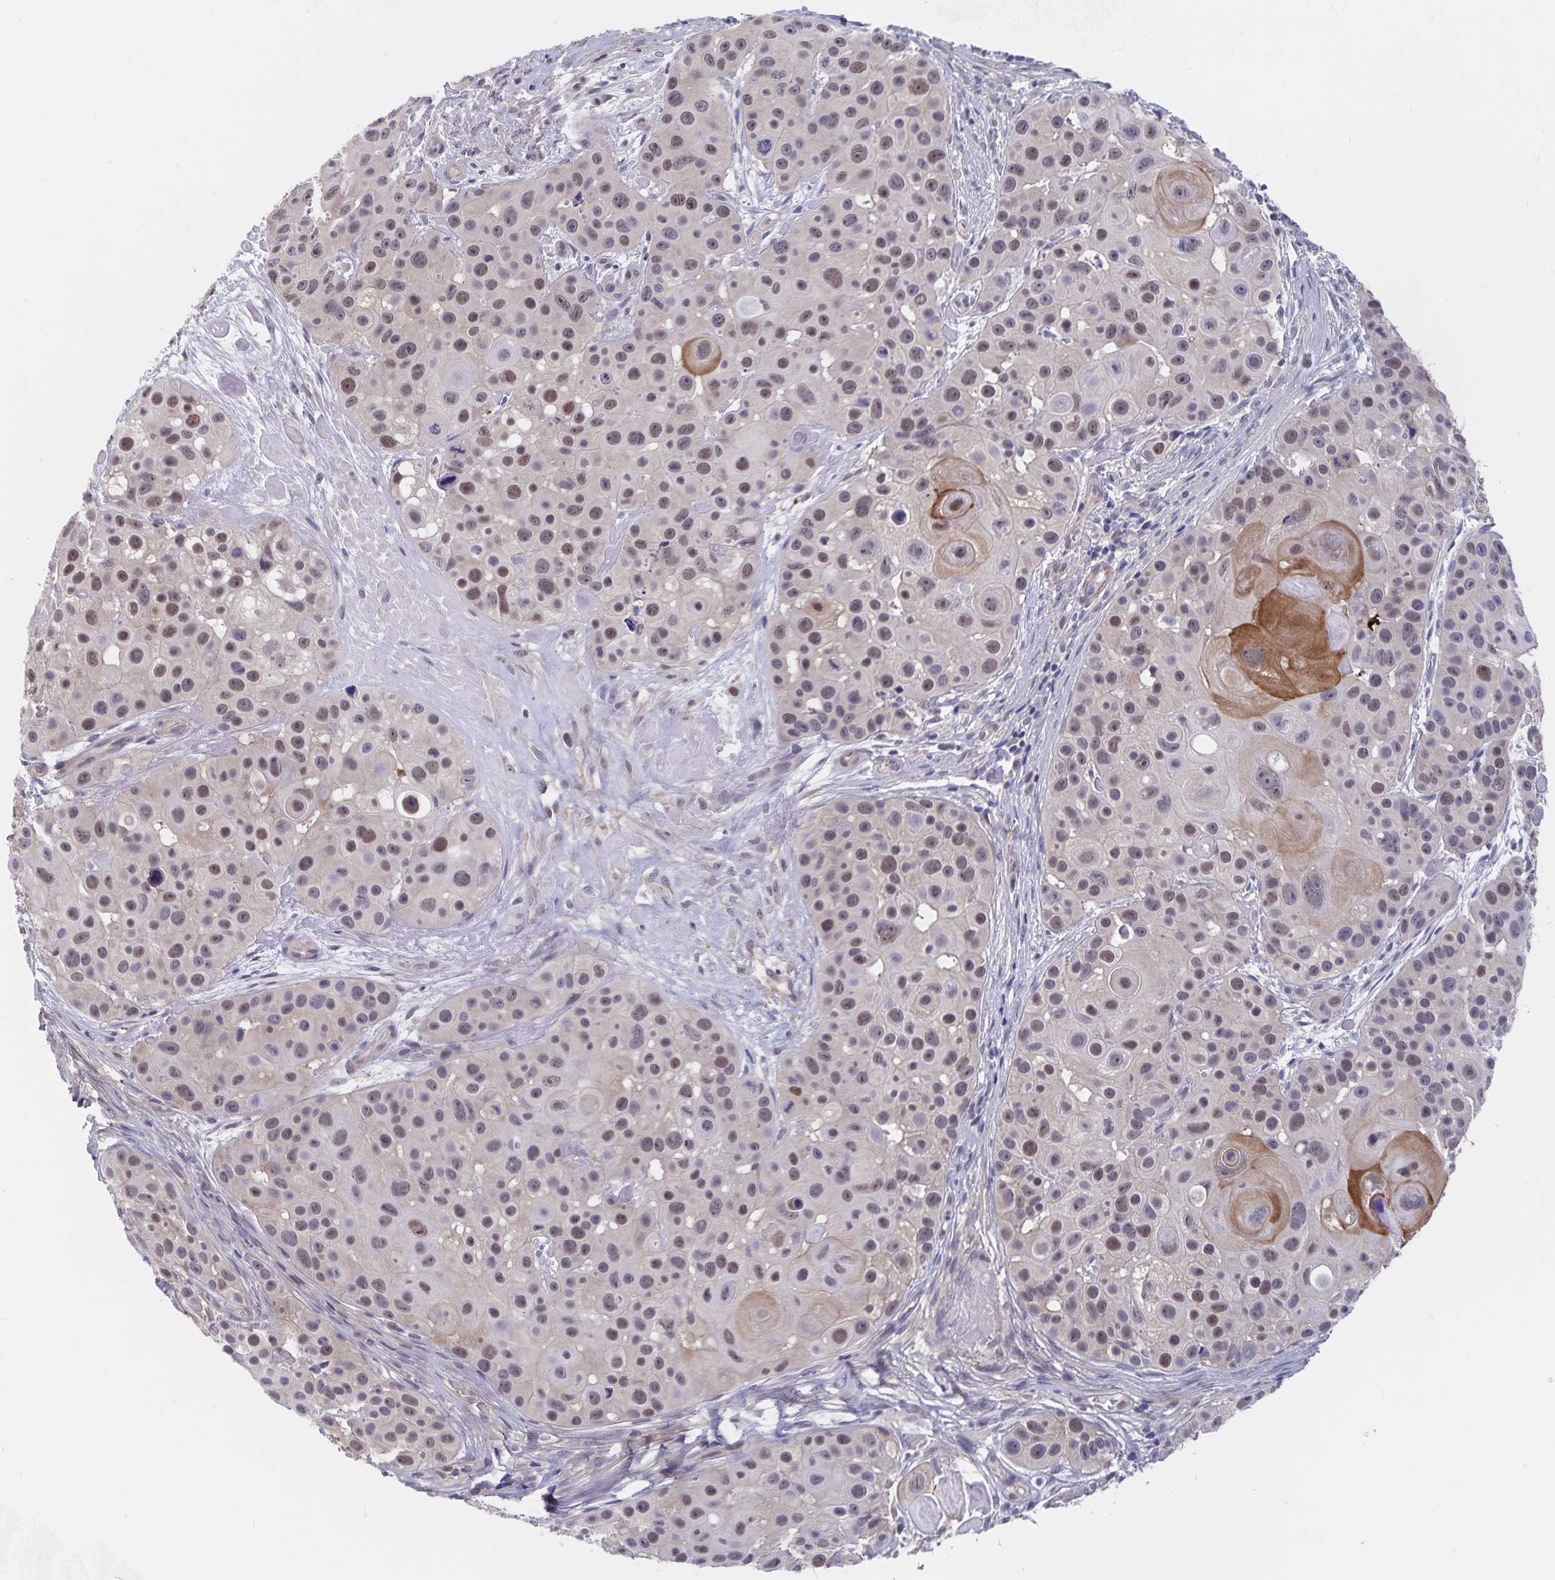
{"staining": {"intensity": "weak", "quantity": ">75%", "location": "nuclear"}, "tissue": "skin cancer", "cell_type": "Tumor cells", "image_type": "cancer", "snomed": [{"axis": "morphology", "description": "Squamous cell carcinoma, NOS"}, {"axis": "topography", "description": "Skin"}], "caption": "Skin cancer stained for a protein (brown) displays weak nuclear positive positivity in about >75% of tumor cells.", "gene": "BAG6", "patient": {"sex": "male", "age": 92}}